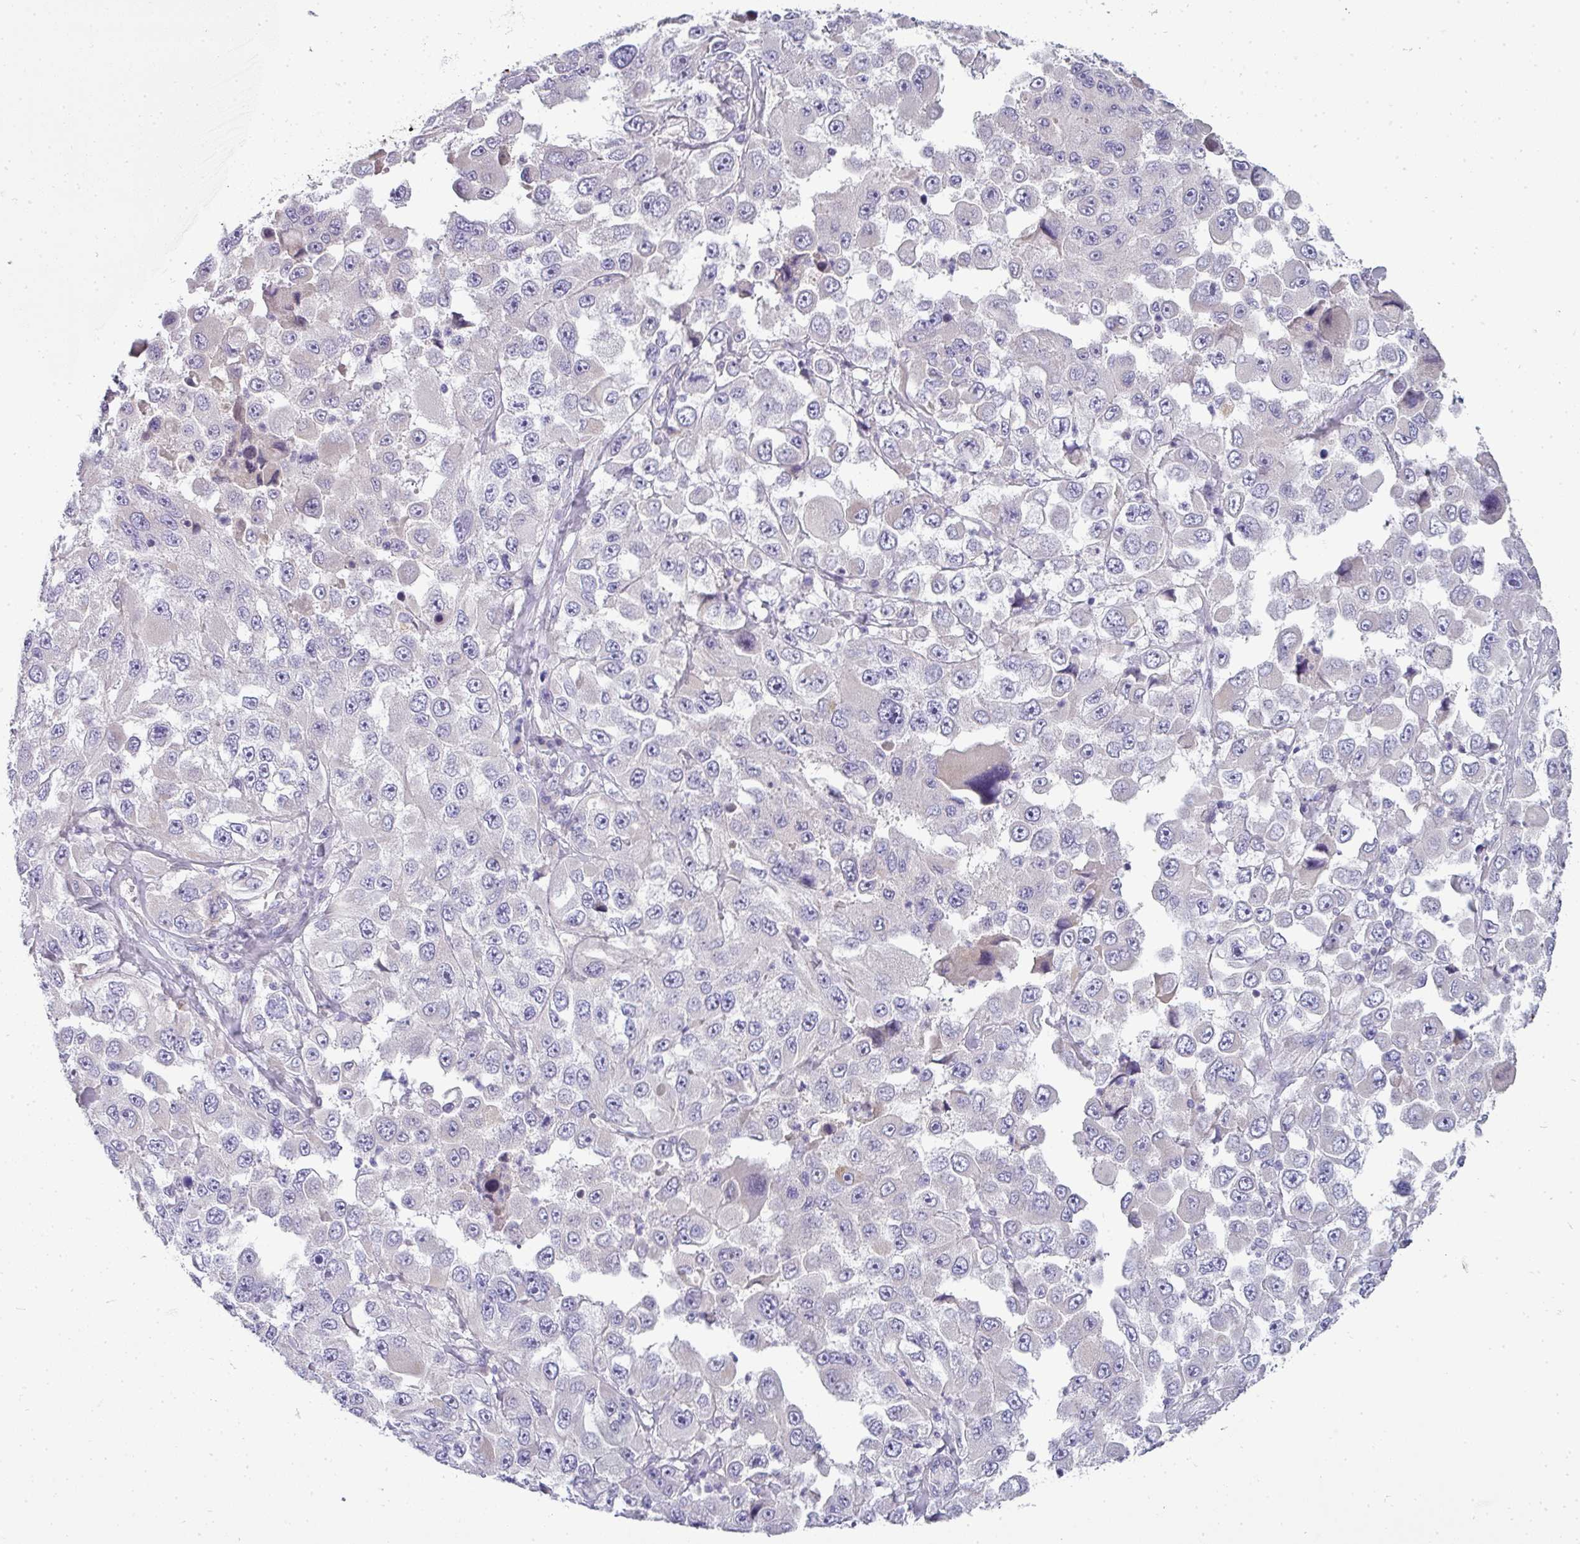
{"staining": {"intensity": "negative", "quantity": "none", "location": "none"}, "tissue": "melanoma", "cell_type": "Tumor cells", "image_type": "cancer", "snomed": [{"axis": "morphology", "description": "Malignant melanoma, Metastatic site"}, {"axis": "topography", "description": "Lymph node"}], "caption": "Tumor cells show no significant positivity in malignant melanoma (metastatic site).", "gene": "ASXL3", "patient": {"sex": "male", "age": 62}}